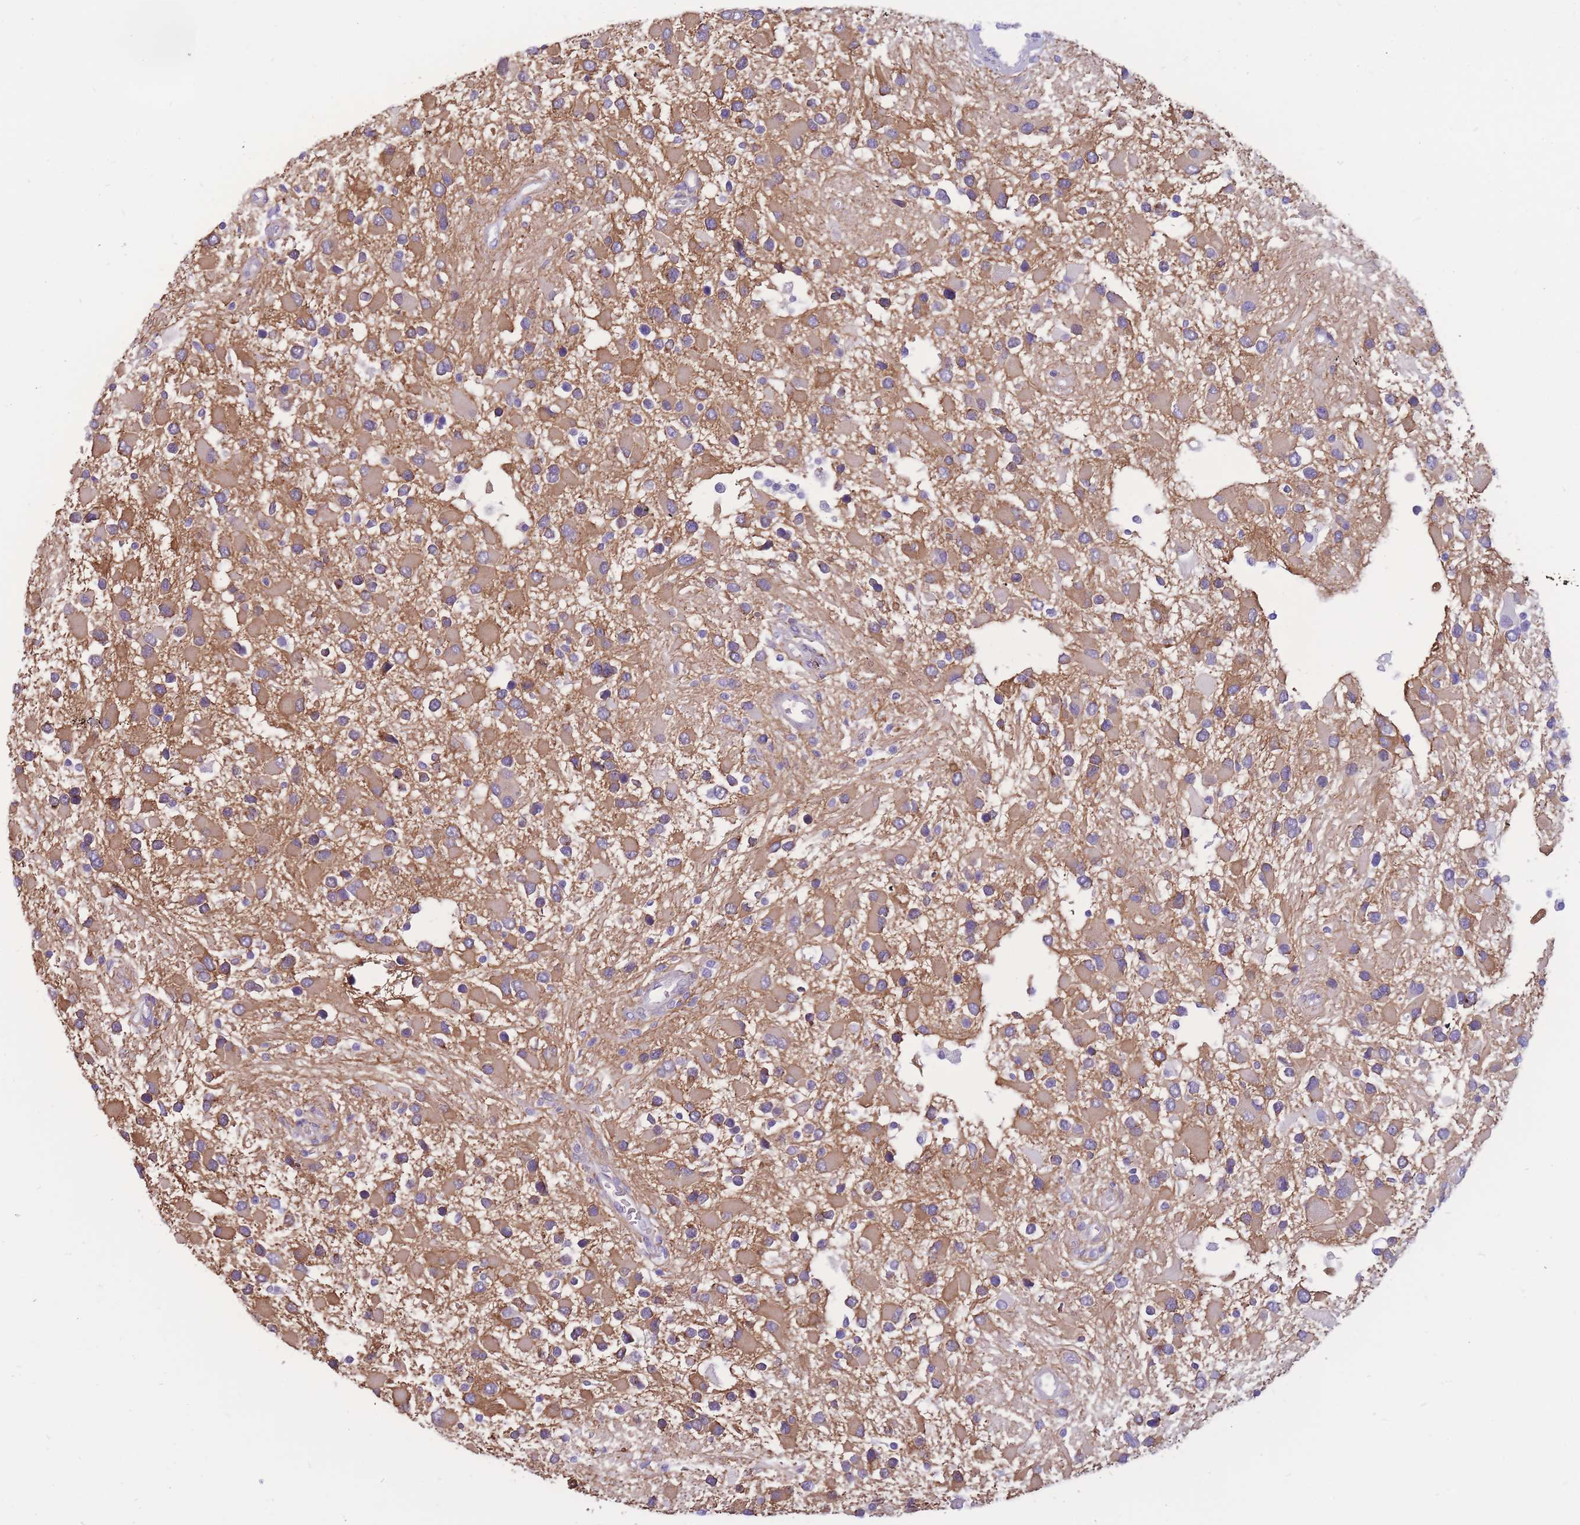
{"staining": {"intensity": "moderate", "quantity": ">75%", "location": "cytoplasmic/membranous"}, "tissue": "glioma", "cell_type": "Tumor cells", "image_type": "cancer", "snomed": [{"axis": "morphology", "description": "Glioma, malignant, High grade"}, {"axis": "topography", "description": "Brain"}], "caption": "Immunohistochemistry image of human glioma stained for a protein (brown), which displays medium levels of moderate cytoplasmic/membranous positivity in approximately >75% of tumor cells.", "gene": "ADD2", "patient": {"sex": "male", "age": 53}}